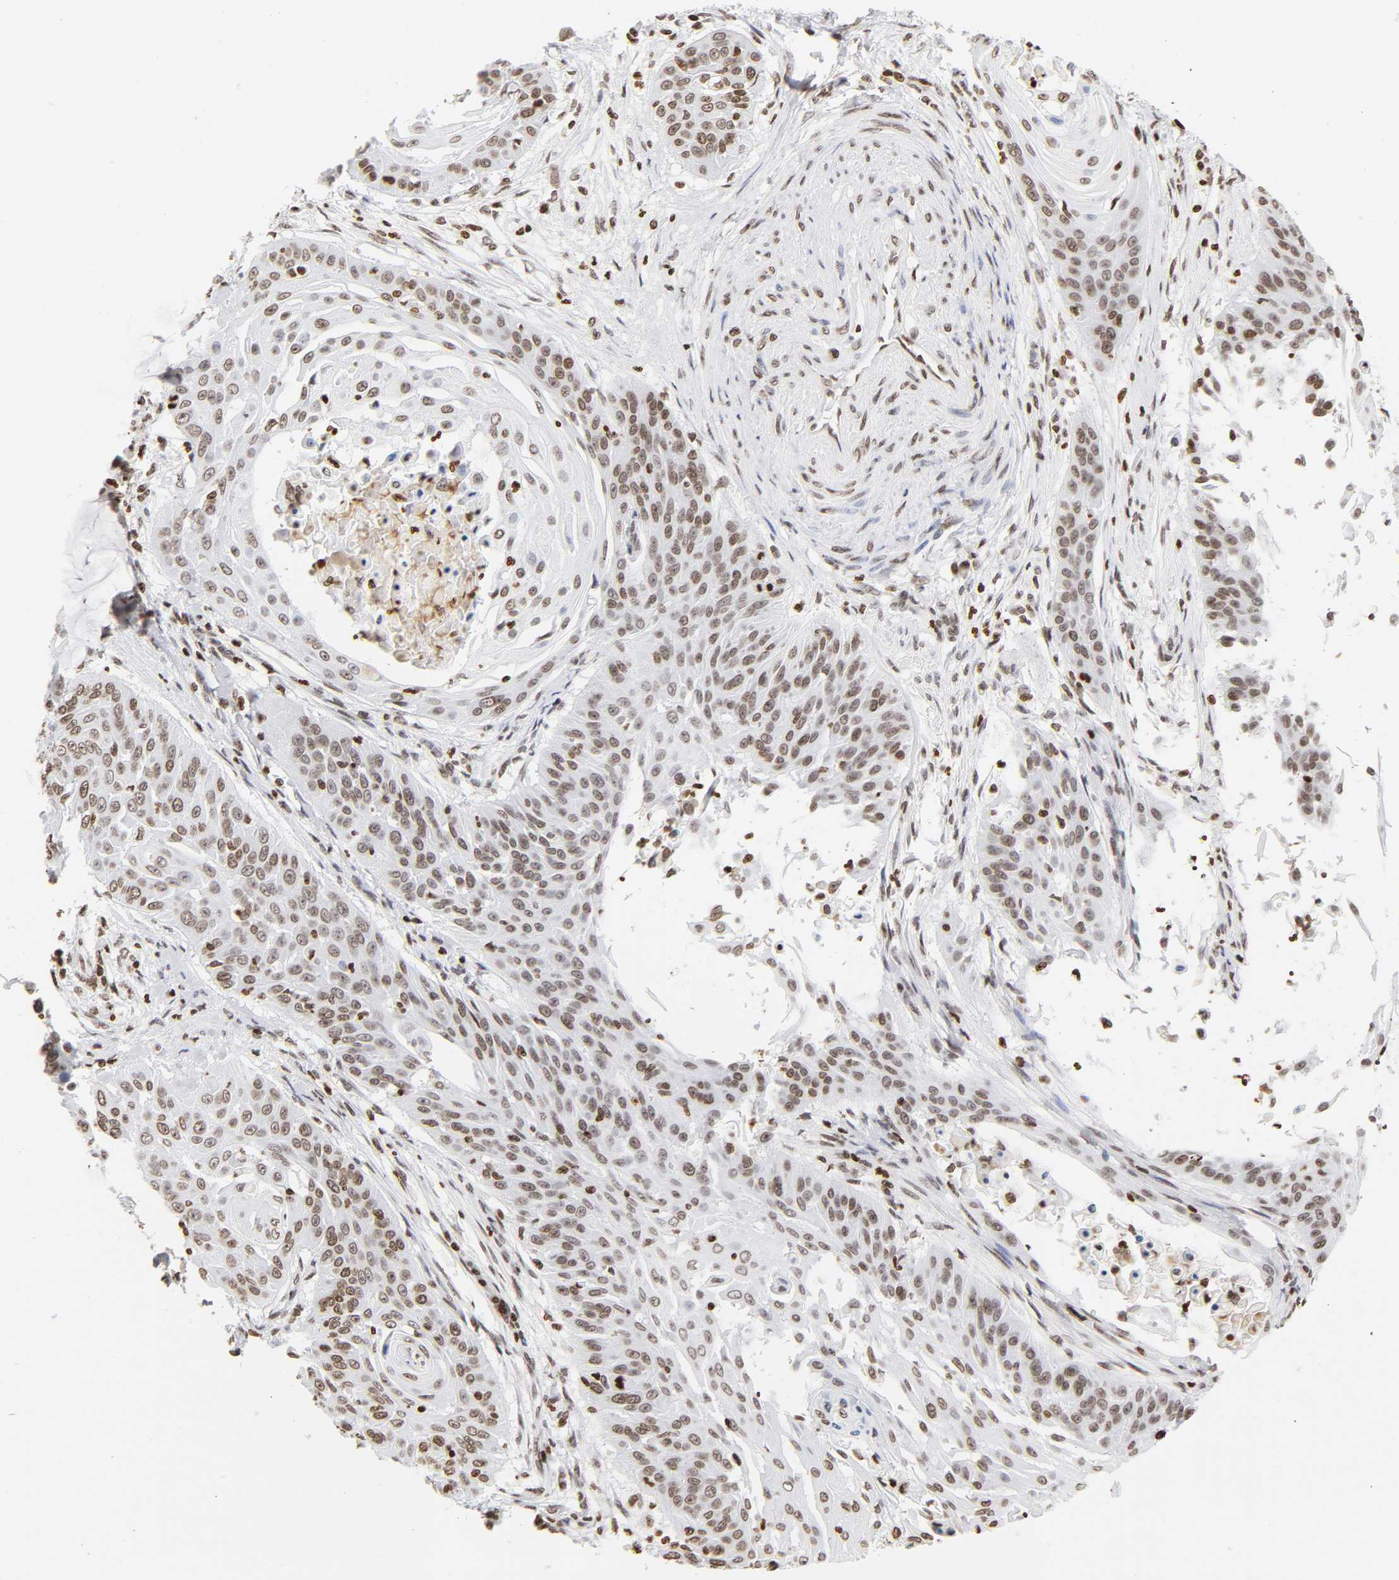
{"staining": {"intensity": "weak", "quantity": ">75%", "location": "nuclear"}, "tissue": "cervical cancer", "cell_type": "Tumor cells", "image_type": "cancer", "snomed": [{"axis": "morphology", "description": "Squamous cell carcinoma, NOS"}, {"axis": "topography", "description": "Cervix"}], "caption": "This histopathology image shows immunohistochemistry (IHC) staining of cervical squamous cell carcinoma, with low weak nuclear expression in about >75% of tumor cells.", "gene": "H2AC12", "patient": {"sex": "female", "age": 33}}